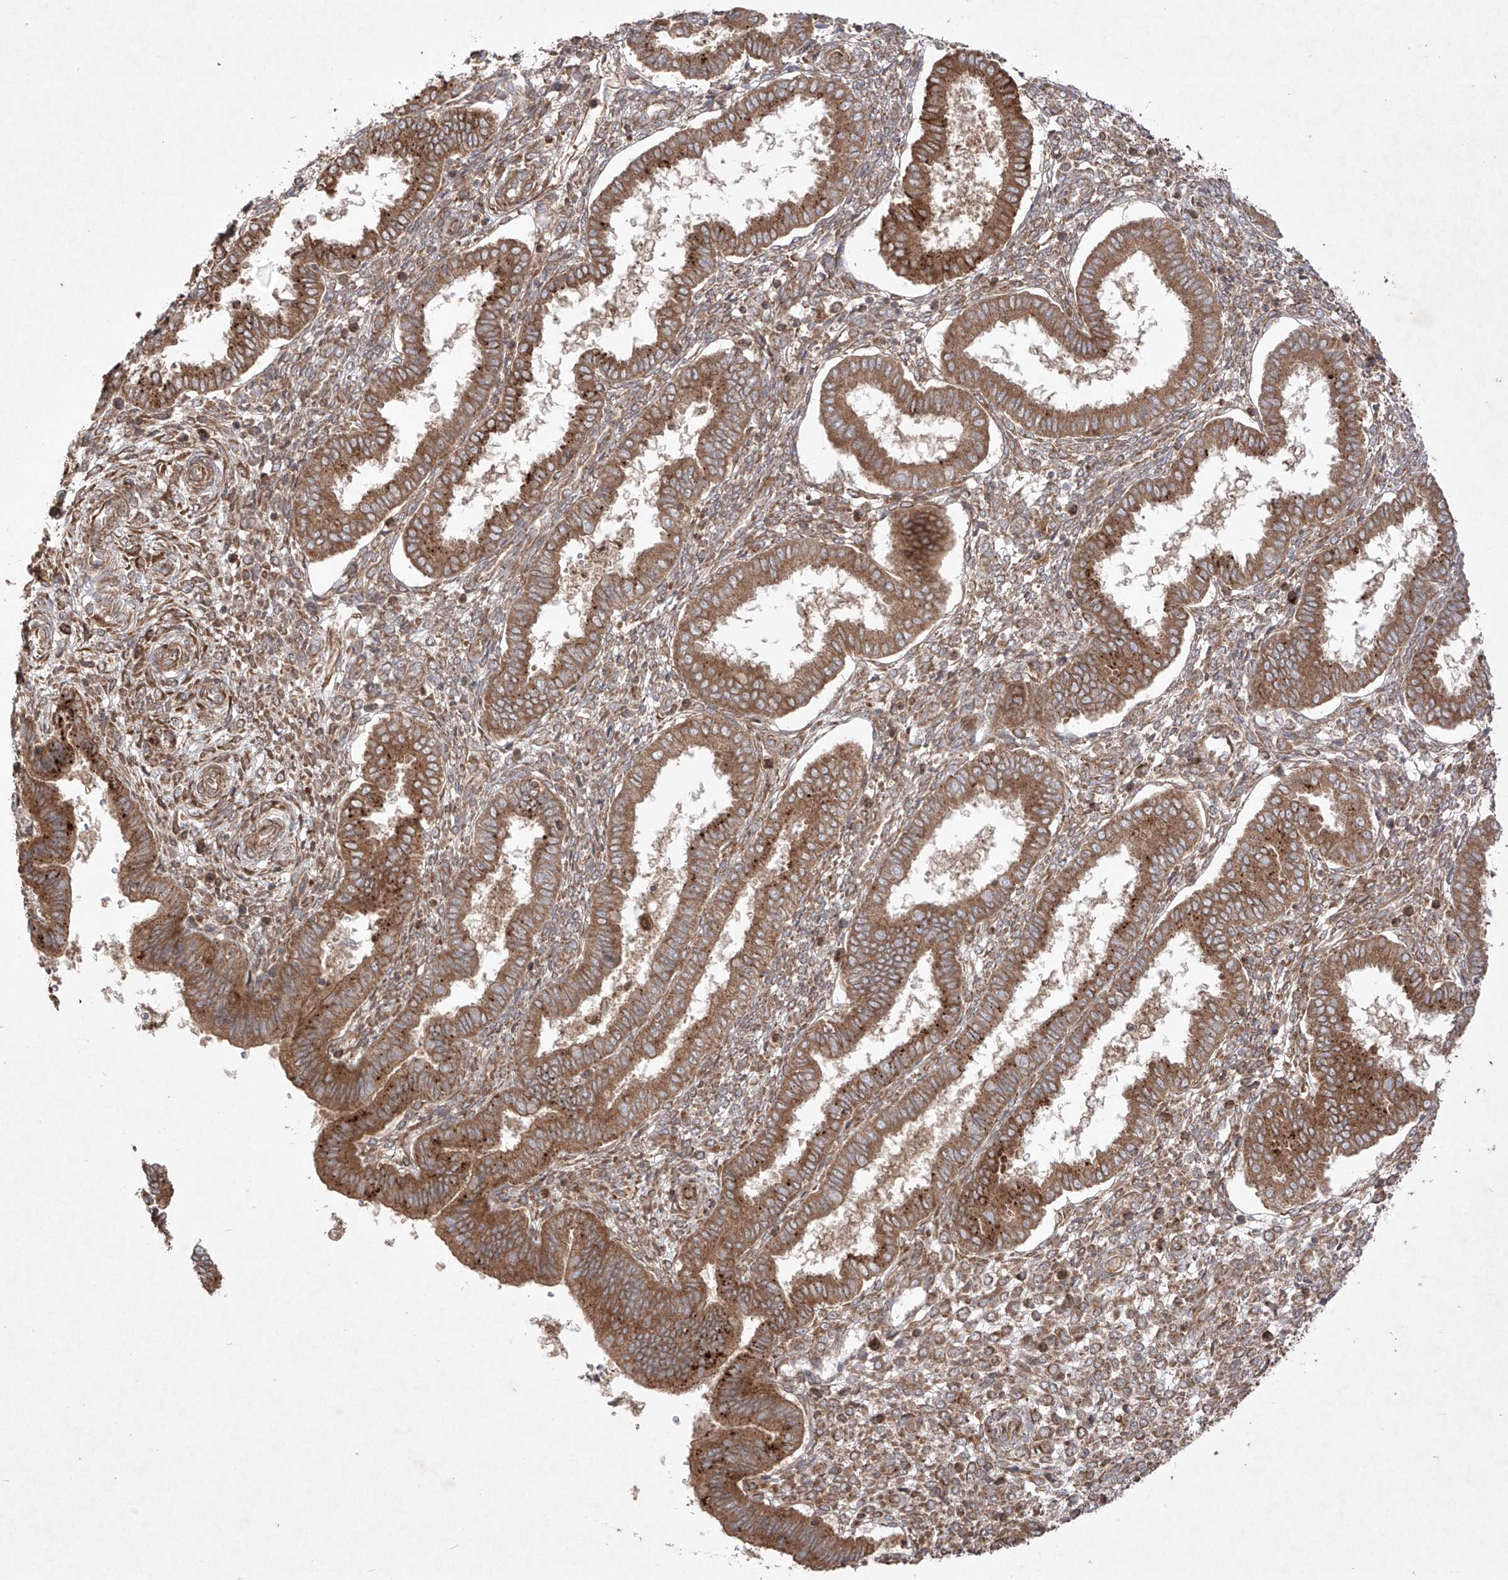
{"staining": {"intensity": "moderate", "quantity": "25%-75%", "location": "cytoplasmic/membranous"}, "tissue": "endometrium", "cell_type": "Cells in endometrial stroma", "image_type": "normal", "snomed": [{"axis": "morphology", "description": "Normal tissue, NOS"}, {"axis": "topography", "description": "Endometrium"}], "caption": "A medium amount of moderate cytoplasmic/membranous expression is present in about 25%-75% of cells in endometrial stroma in normal endometrium. The protein is stained brown, and the nuclei are stained in blue (DAB IHC with brightfield microscopy, high magnification).", "gene": "YKT6", "patient": {"sex": "female", "age": 24}}